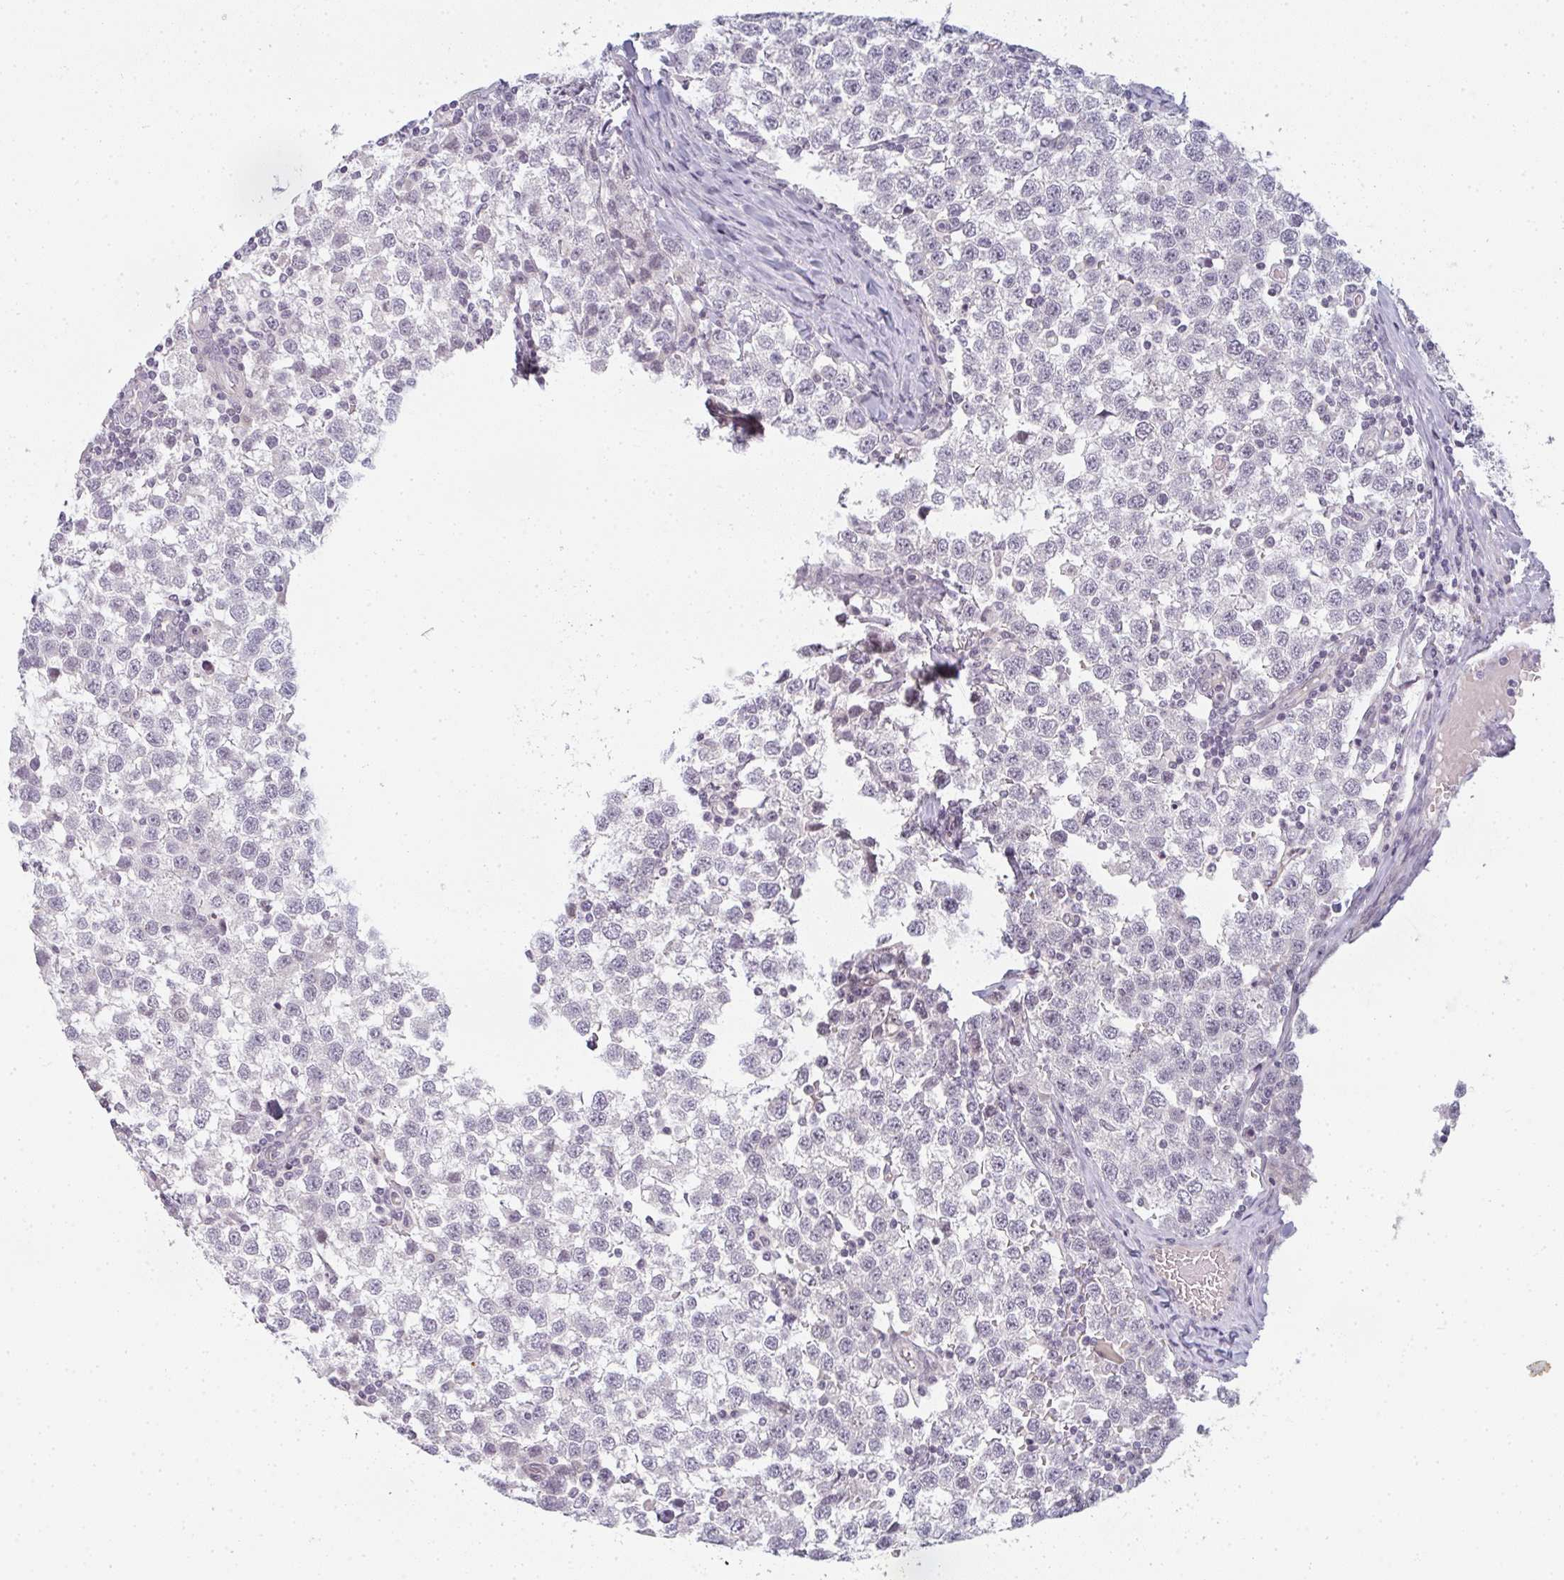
{"staining": {"intensity": "negative", "quantity": "none", "location": "none"}, "tissue": "testis cancer", "cell_type": "Tumor cells", "image_type": "cancer", "snomed": [{"axis": "morphology", "description": "Seminoma, NOS"}, {"axis": "topography", "description": "Testis"}], "caption": "Tumor cells show no significant protein expression in testis cancer.", "gene": "RBBP6", "patient": {"sex": "male", "age": 34}}